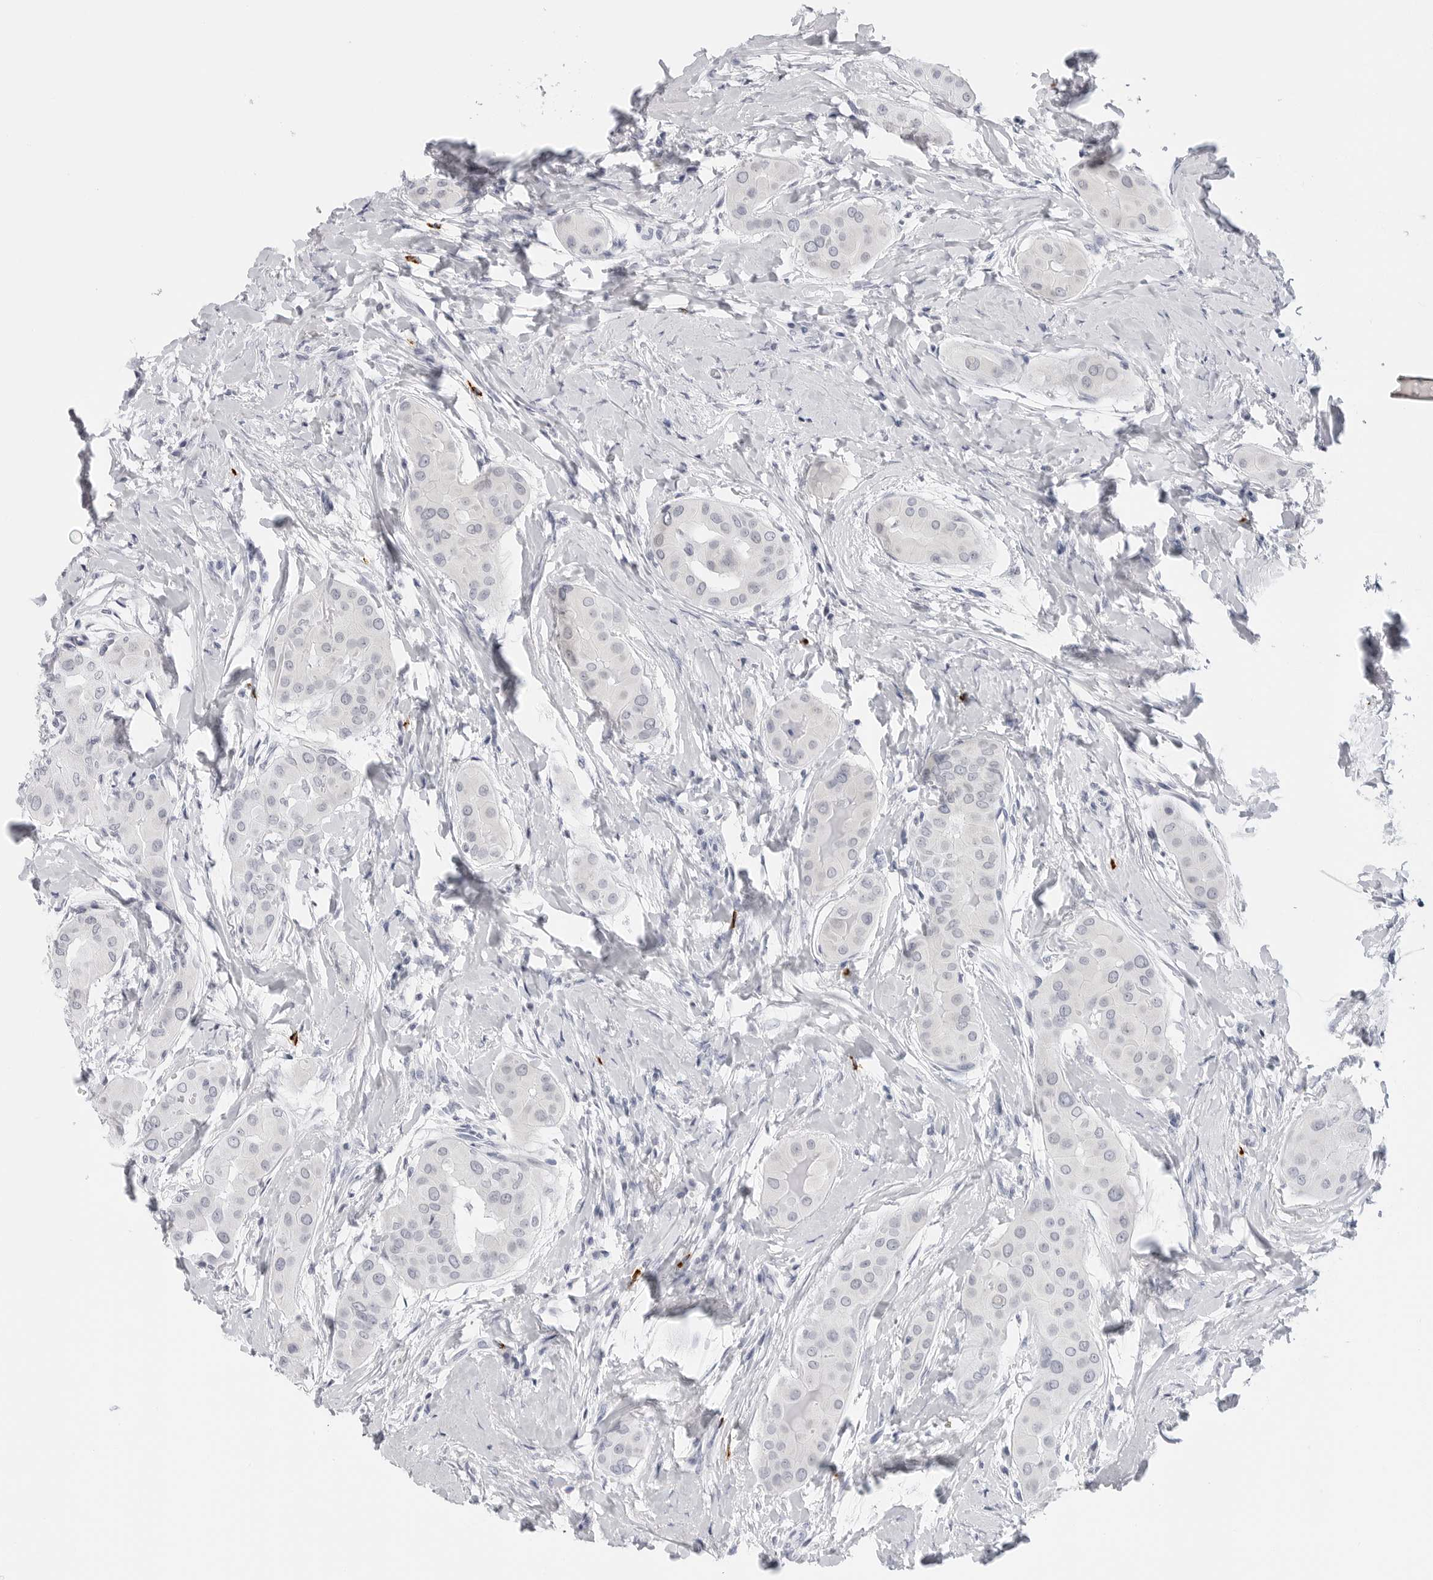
{"staining": {"intensity": "negative", "quantity": "none", "location": "none"}, "tissue": "thyroid cancer", "cell_type": "Tumor cells", "image_type": "cancer", "snomed": [{"axis": "morphology", "description": "Papillary adenocarcinoma, NOS"}, {"axis": "topography", "description": "Thyroid gland"}], "caption": "High magnification brightfield microscopy of thyroid papillary adenocarcinoma stained with DAB (3,3'-diaminobenzidine) (brown) and counterstained with hematoxylin (blue): tumor cells show no significant positivity. Nuclei are stained in blue.", "gene": "HSPB7", "patient": {"sex": "male", "age": 33}}